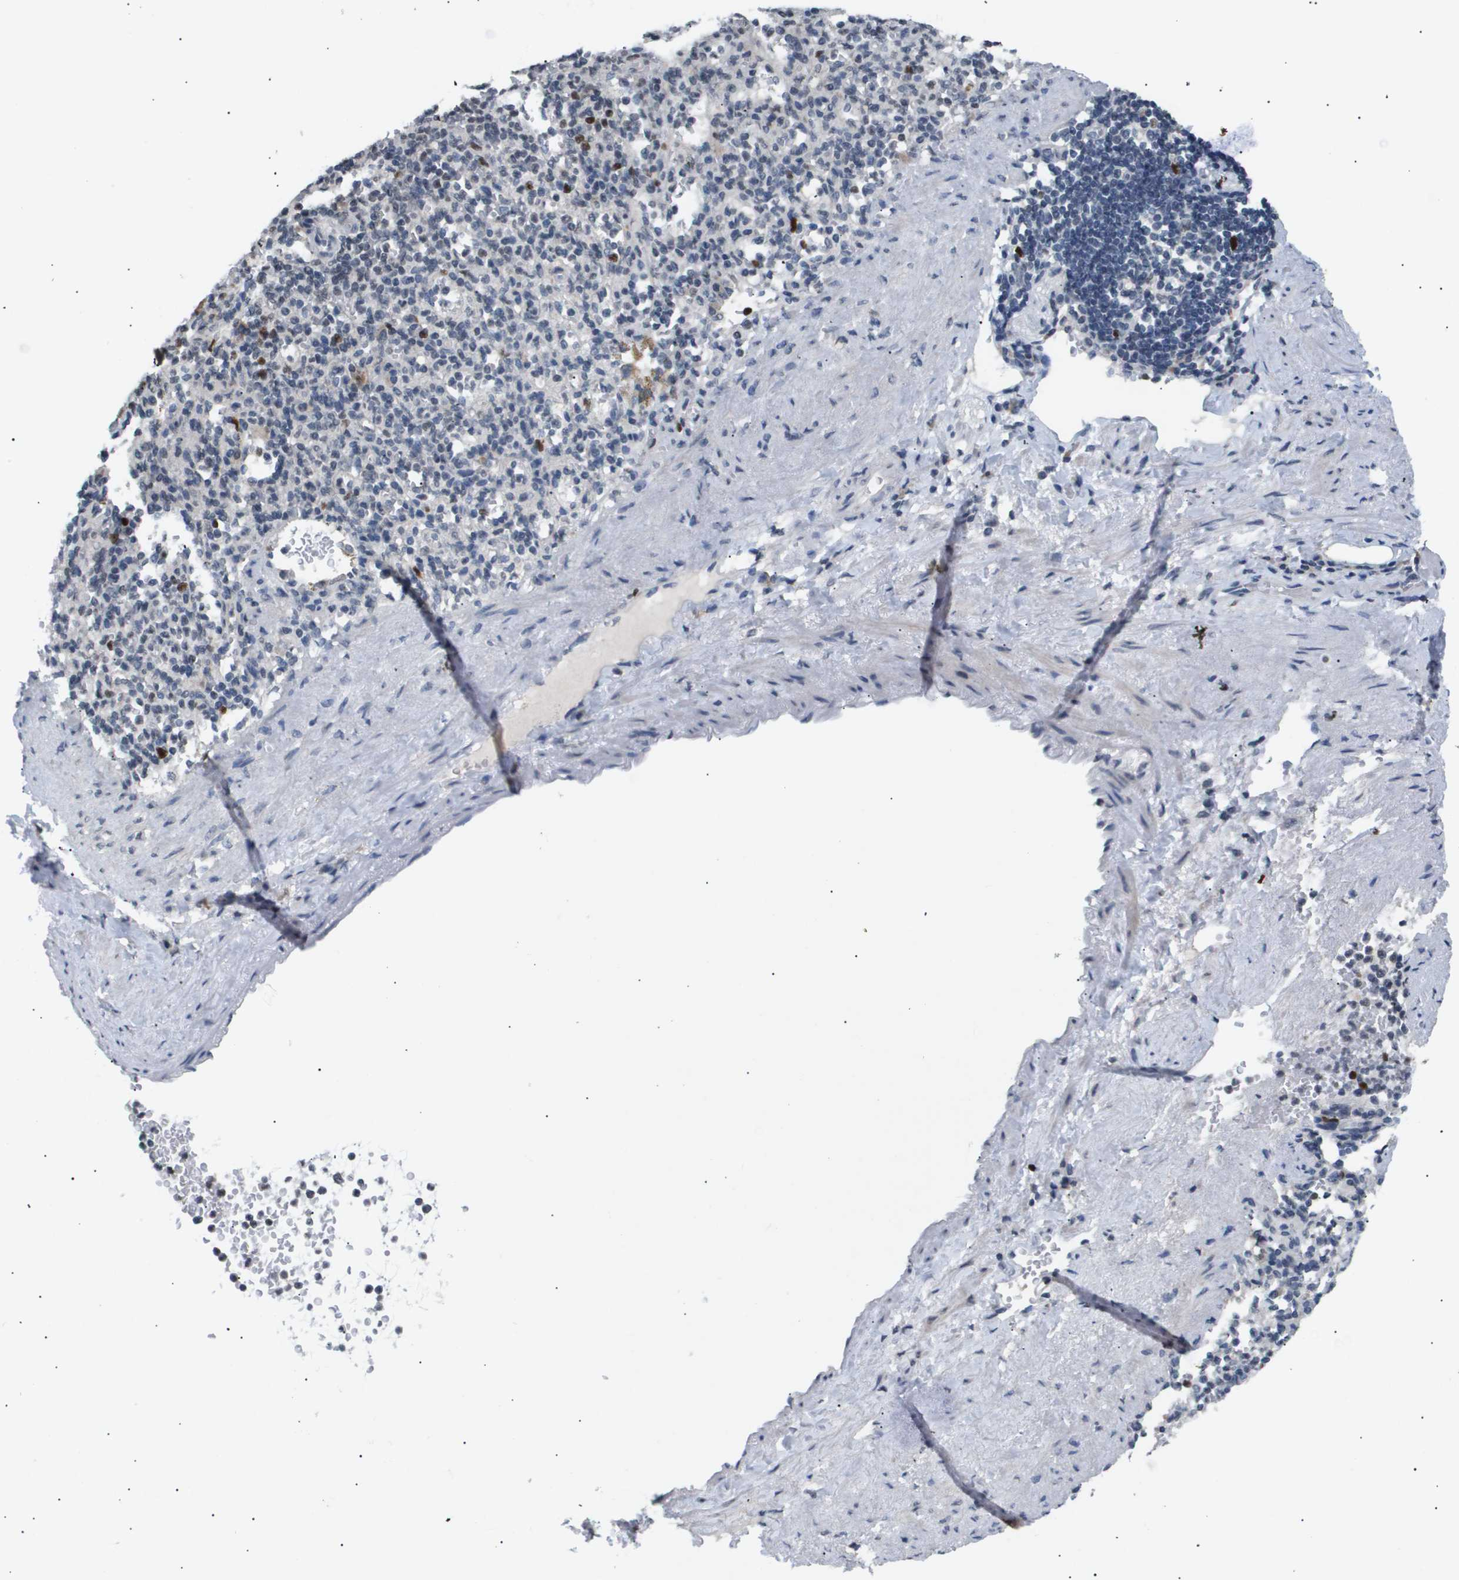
{"staining": {"intensity": "moderate", "quantity": "<25%", "location": "nuclear"}, "tissue": "spleen", "cell_type": "Cells in red pulp", "image_type": "normal", "snomed": [{"axis": "morphology", "description": "Normal tissue, NOS"}, {"axis": "topography", "description": "Spleen"}], "caption": "Benign spleen displays moderate nuclear positivity in approximately <25% of cells in red pulp Using DAB (brown) and hematoxylin (blue) stains, captured at high magnification using brightfield microscopy..", "gene": "ANAPC2", "patient": {"sex": "female", "age": 74}}